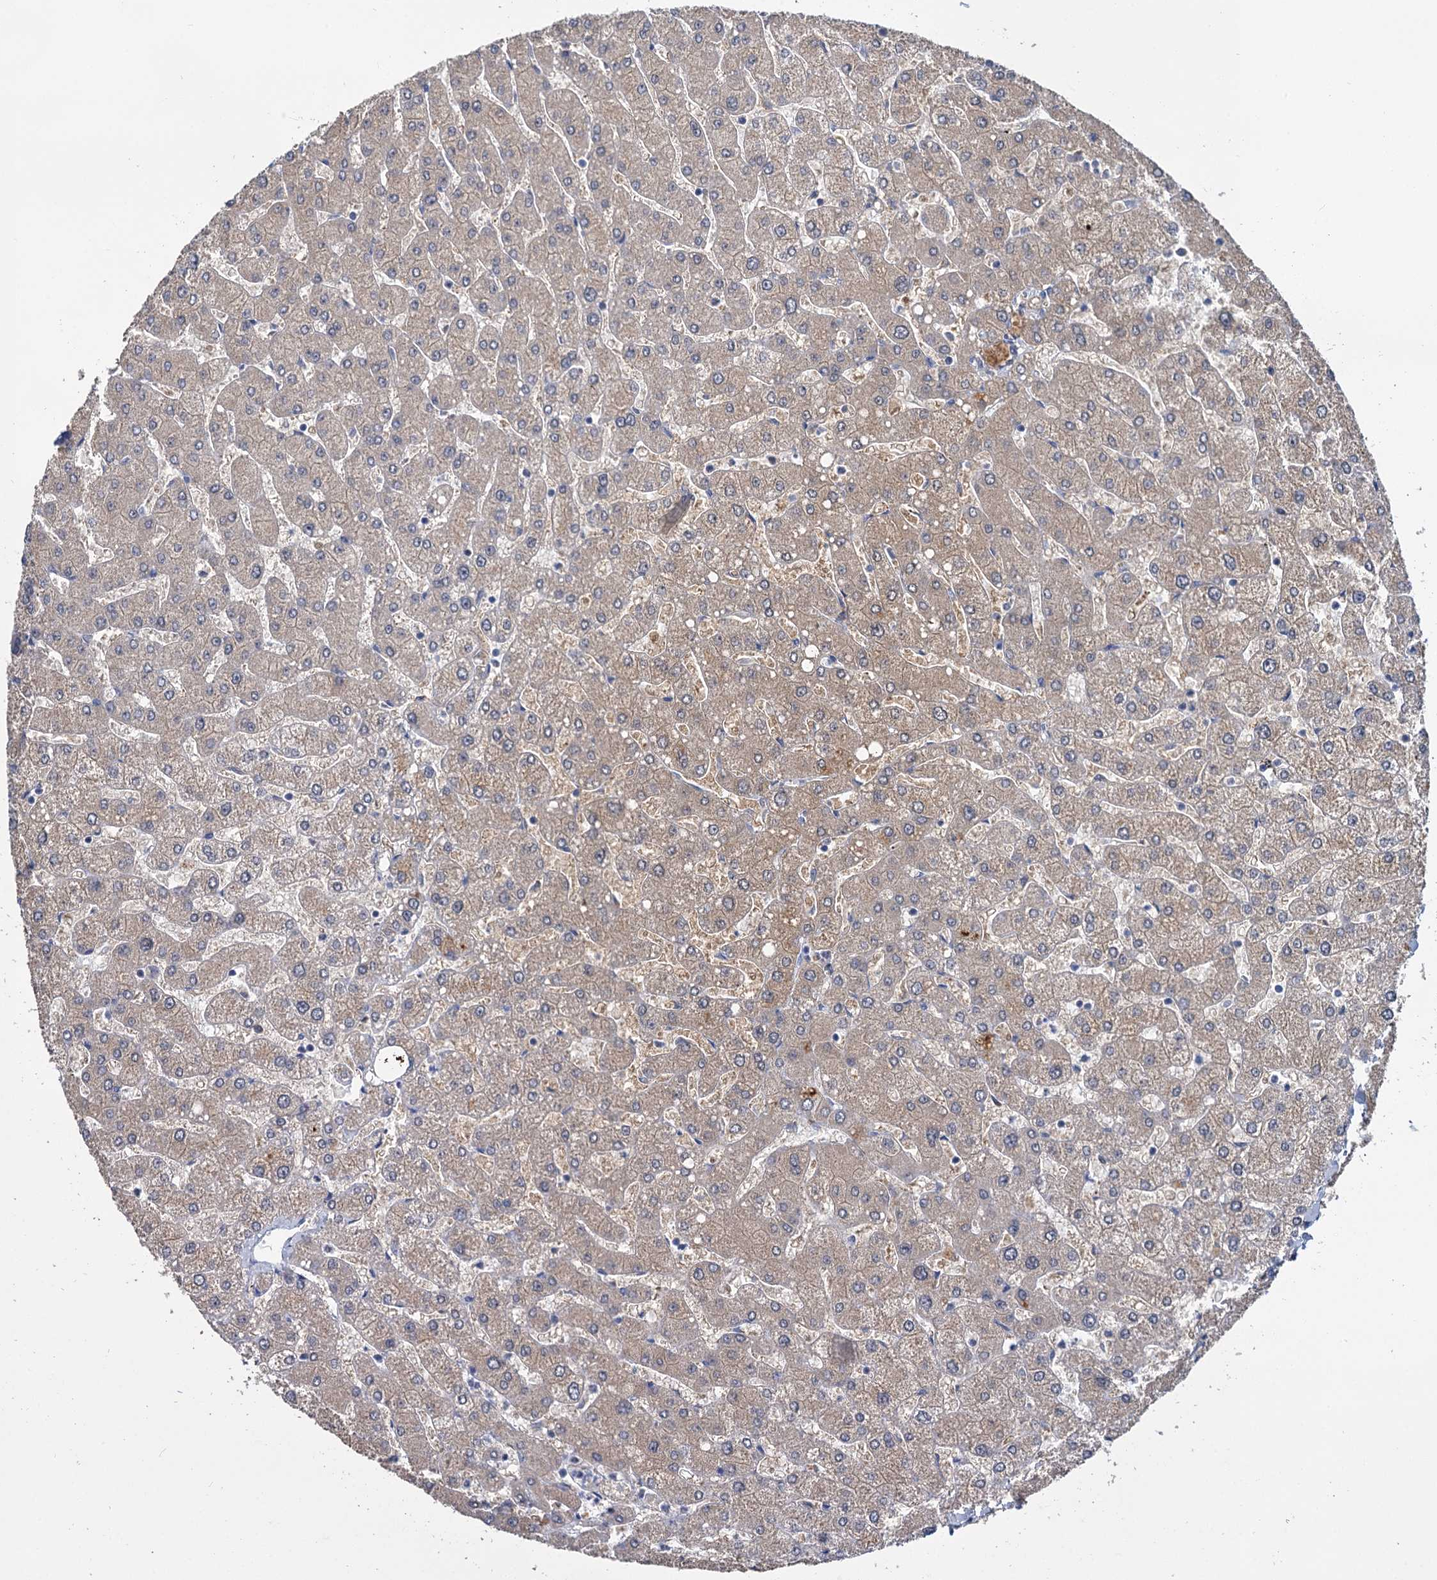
{"staining": {"intensity": "negative", "quantity": "none", "location": "none"}, "tissue": "liver", "cell_type": "Cholangiocytes", "image_type": "normal", "snomed": [{"axis": "morphology", "description": "Normal tissue, NOS"}, {"axis": "topography", "description": "Liver"}], "caption": "This is an immunohistochemistry image of unremarkable liver. There is no positivity in cholangiocytes.", "gene": "ANKRD42", "patient": {"sex": "male", "age": 55}}